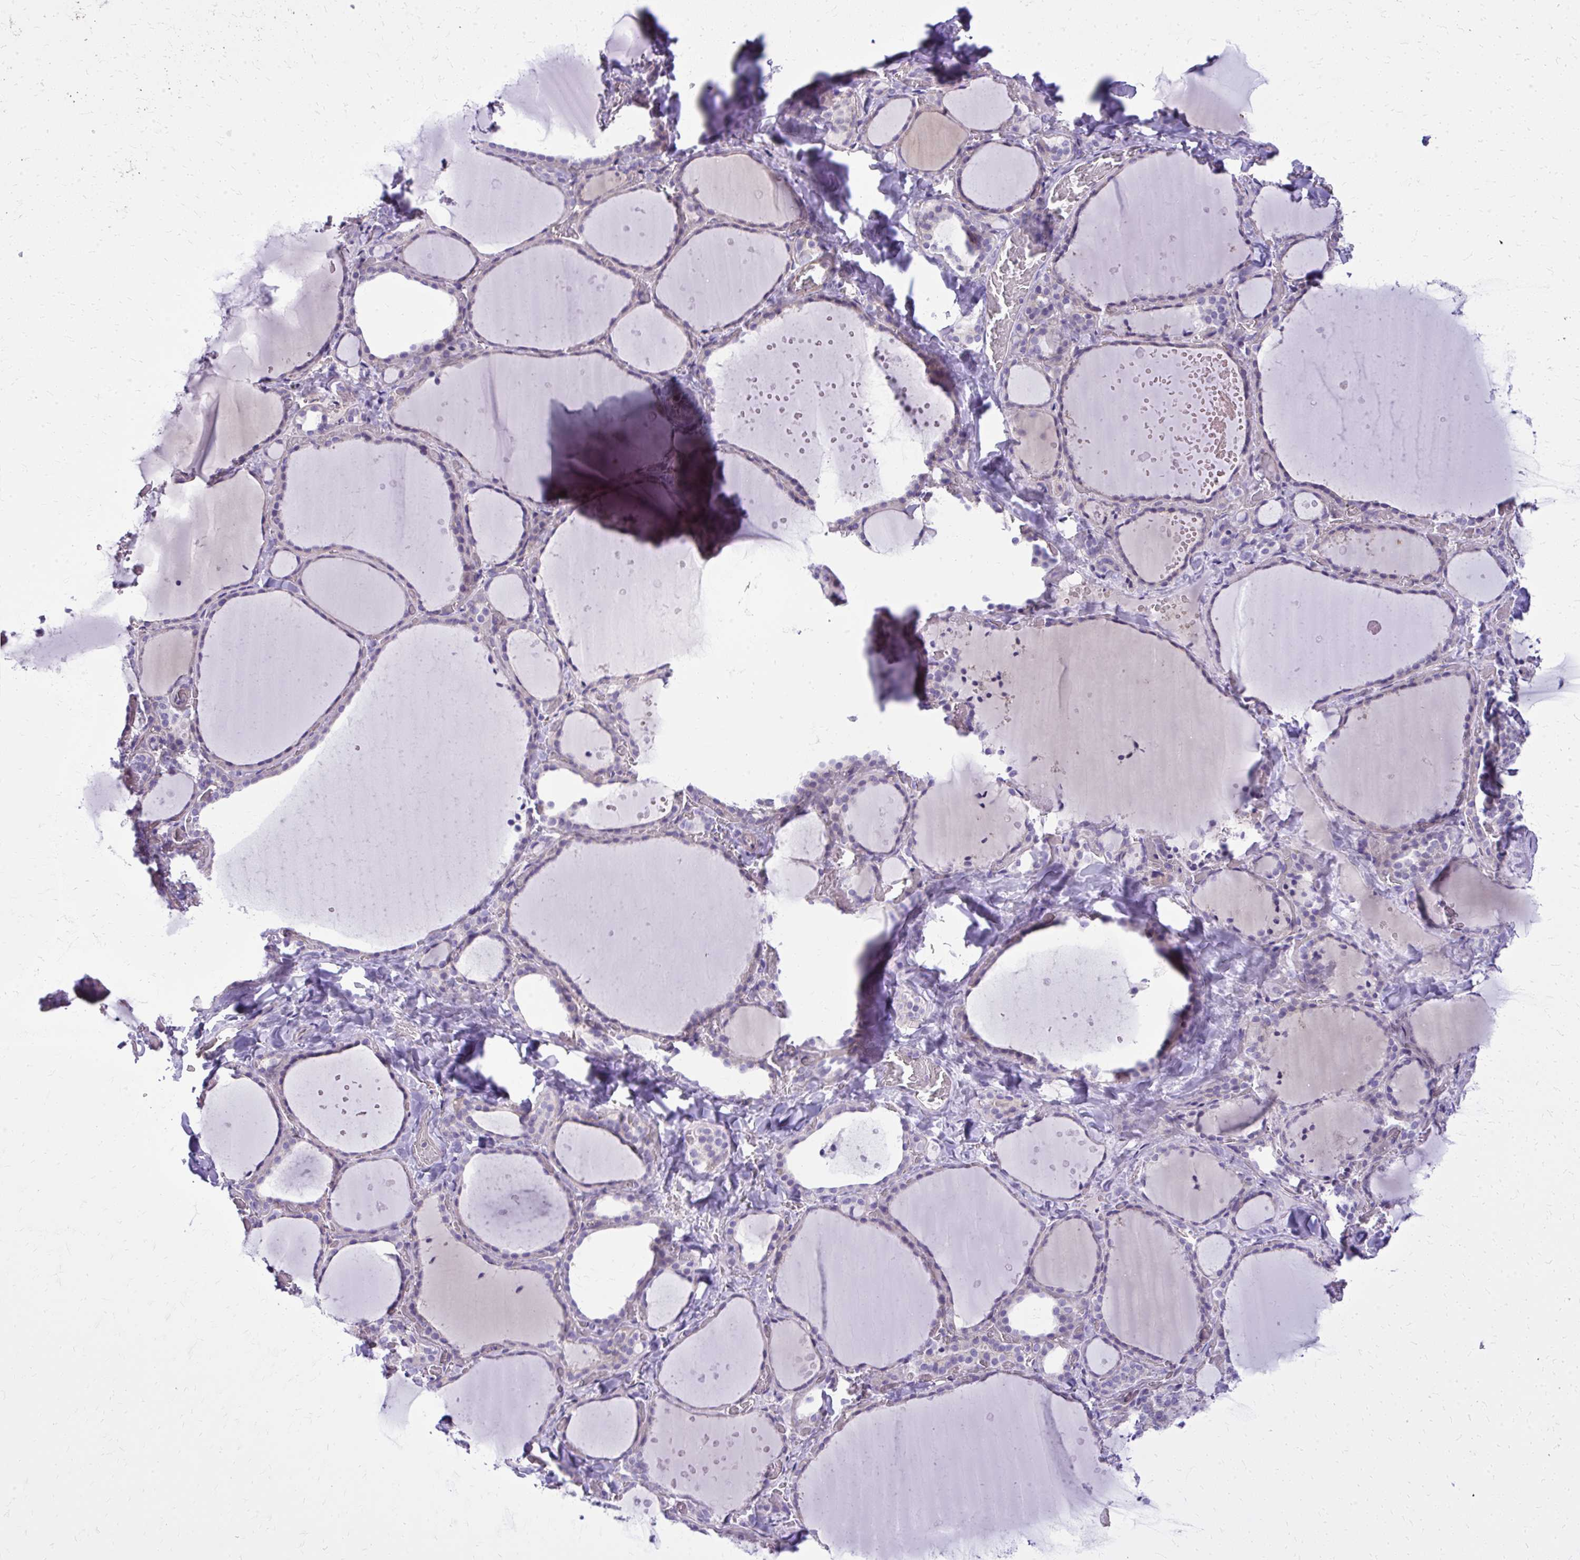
{"staining": {"intensity": "weak", "quantity": "<25%", "location": "cytoplasmic/membranous"}, "tissue": "thyroid gland", "cell_type": "Glandular cells", "image_type": "normal", "snomed": [{"axis": "morphology", "description": "Normal tissue, NOS"}, {"axis": "topography", "description": "Thyroid gland"}], "caption": "DAB (3,3'-diaminobenzidine) immunohistochemical staining of benign human thyroid gland demonstrates no significant expression in glandular cells. The staining is performed using DAB brown chromogen with nuclei counter-stained in using hematoxylin.", "gene": "RUNDC3B", "patient": {"sex": "female", "age": 36}}